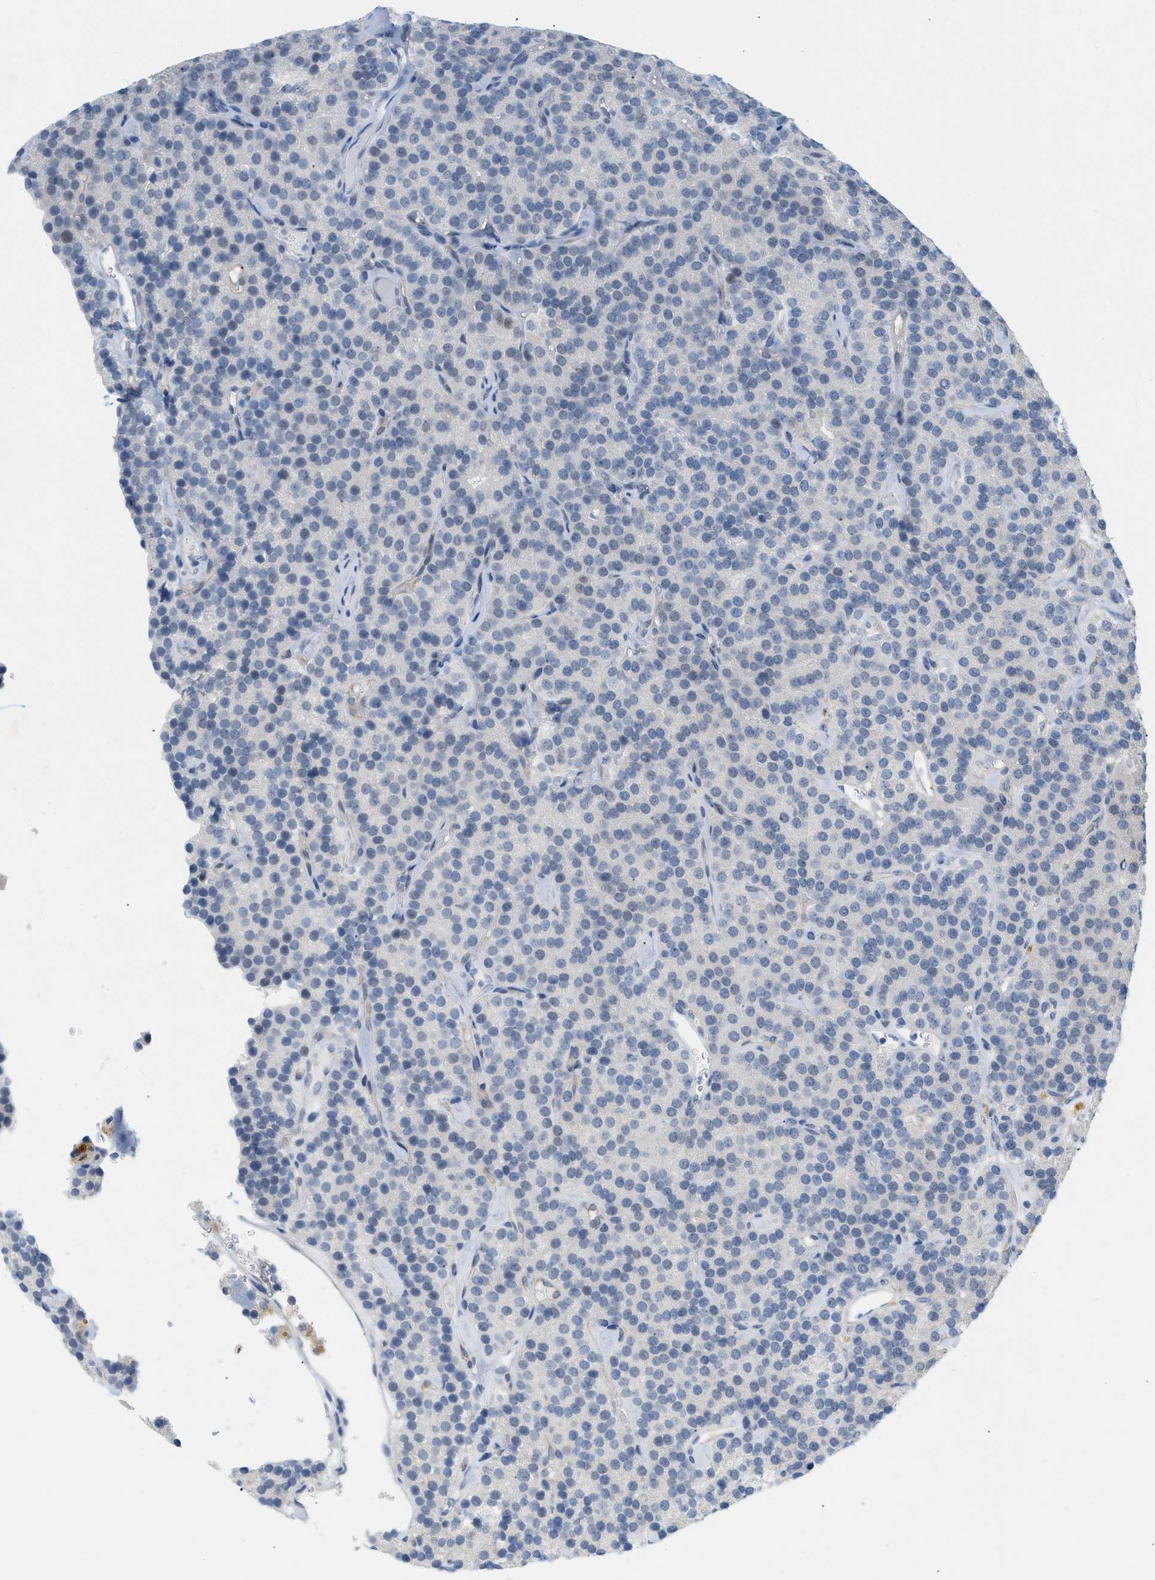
{"staining": {"intensity": "negative", "quantity": "none", "location": "none"}, "tissue": "parathyroid gland", "cell_type": "Glandular cells", "image_type": "normal", "snomed": [{"axis": "morphology", "description": "Normal tissue, NOS"}, {"axis": "morphology", "description": "Adenoma, NOS"}, {"axis": "topography", "description": "Parathyroid gland"}], "caption": "An image of parathyroid gland stained for a protein exhibits no brown staining in glandular cells.", "gene": "HLTF", "patient": {"sex": "female", "age": 86}}